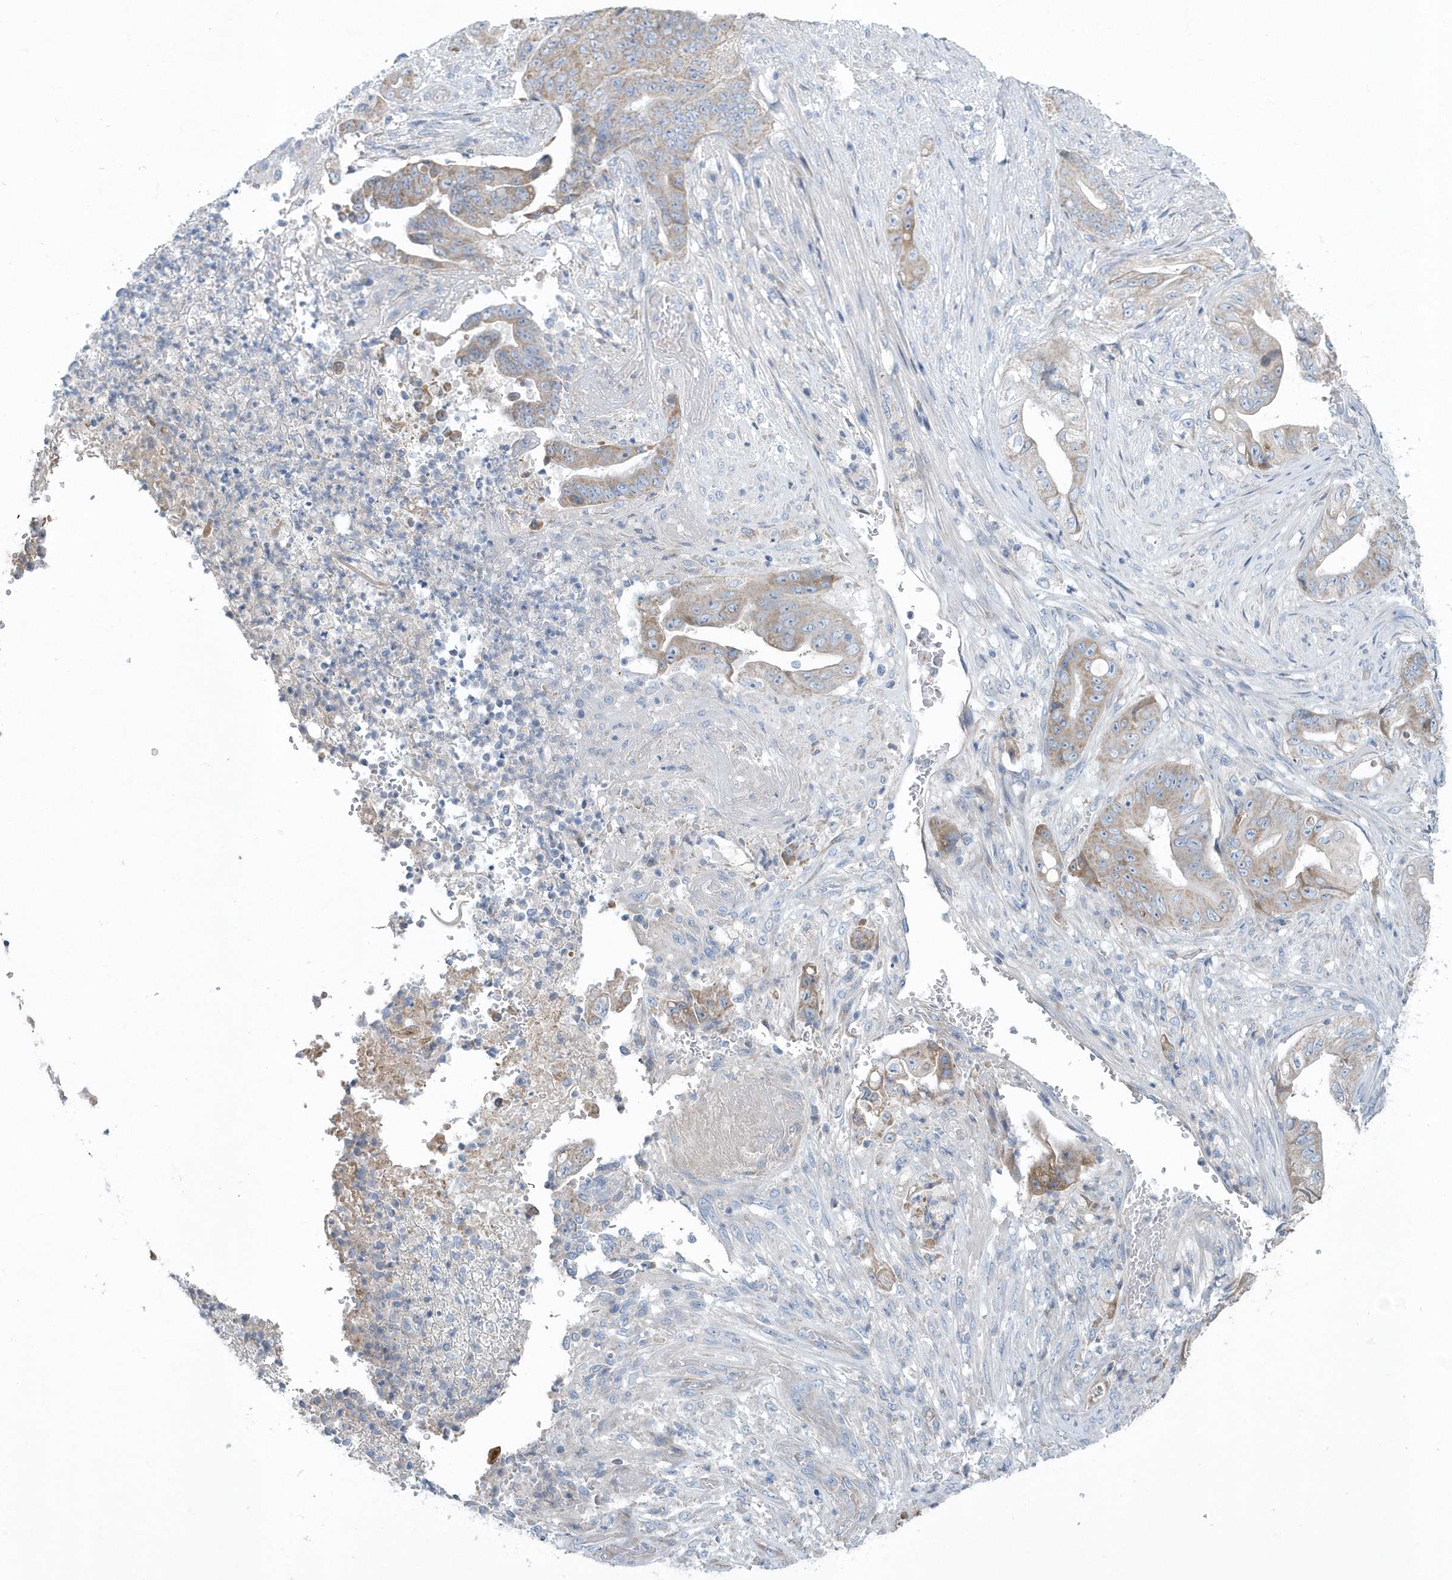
{"staining": {"intensity": "weak", "quantity": "25%-75%", "location": "cytoplasmic/membranous"}, "tissue": "stomach cancer", "cell_type": "Tumor cells", "image_type": "cancer", "snomed": [{"axis": "morphology", "description": "Adenocarcinoma, NOS"}, {"axis": "topography", "description": "Stomach"}], "caption": "DAB (3,3'-diaminobenzidine) immunohistochemical staining of adenocarcinoma (stomach) shows weak cytoplasmic/membranous protein positivity in about 25%-75% of tumor cells. Using DAB (3,3'-diaminobenzidine) (brown) and hematoxylin (blue) stains, captured at high magnification using brightfield microscopy.", "gene": "SPATA18", "patient": {"sex": "female", "age": 73}}